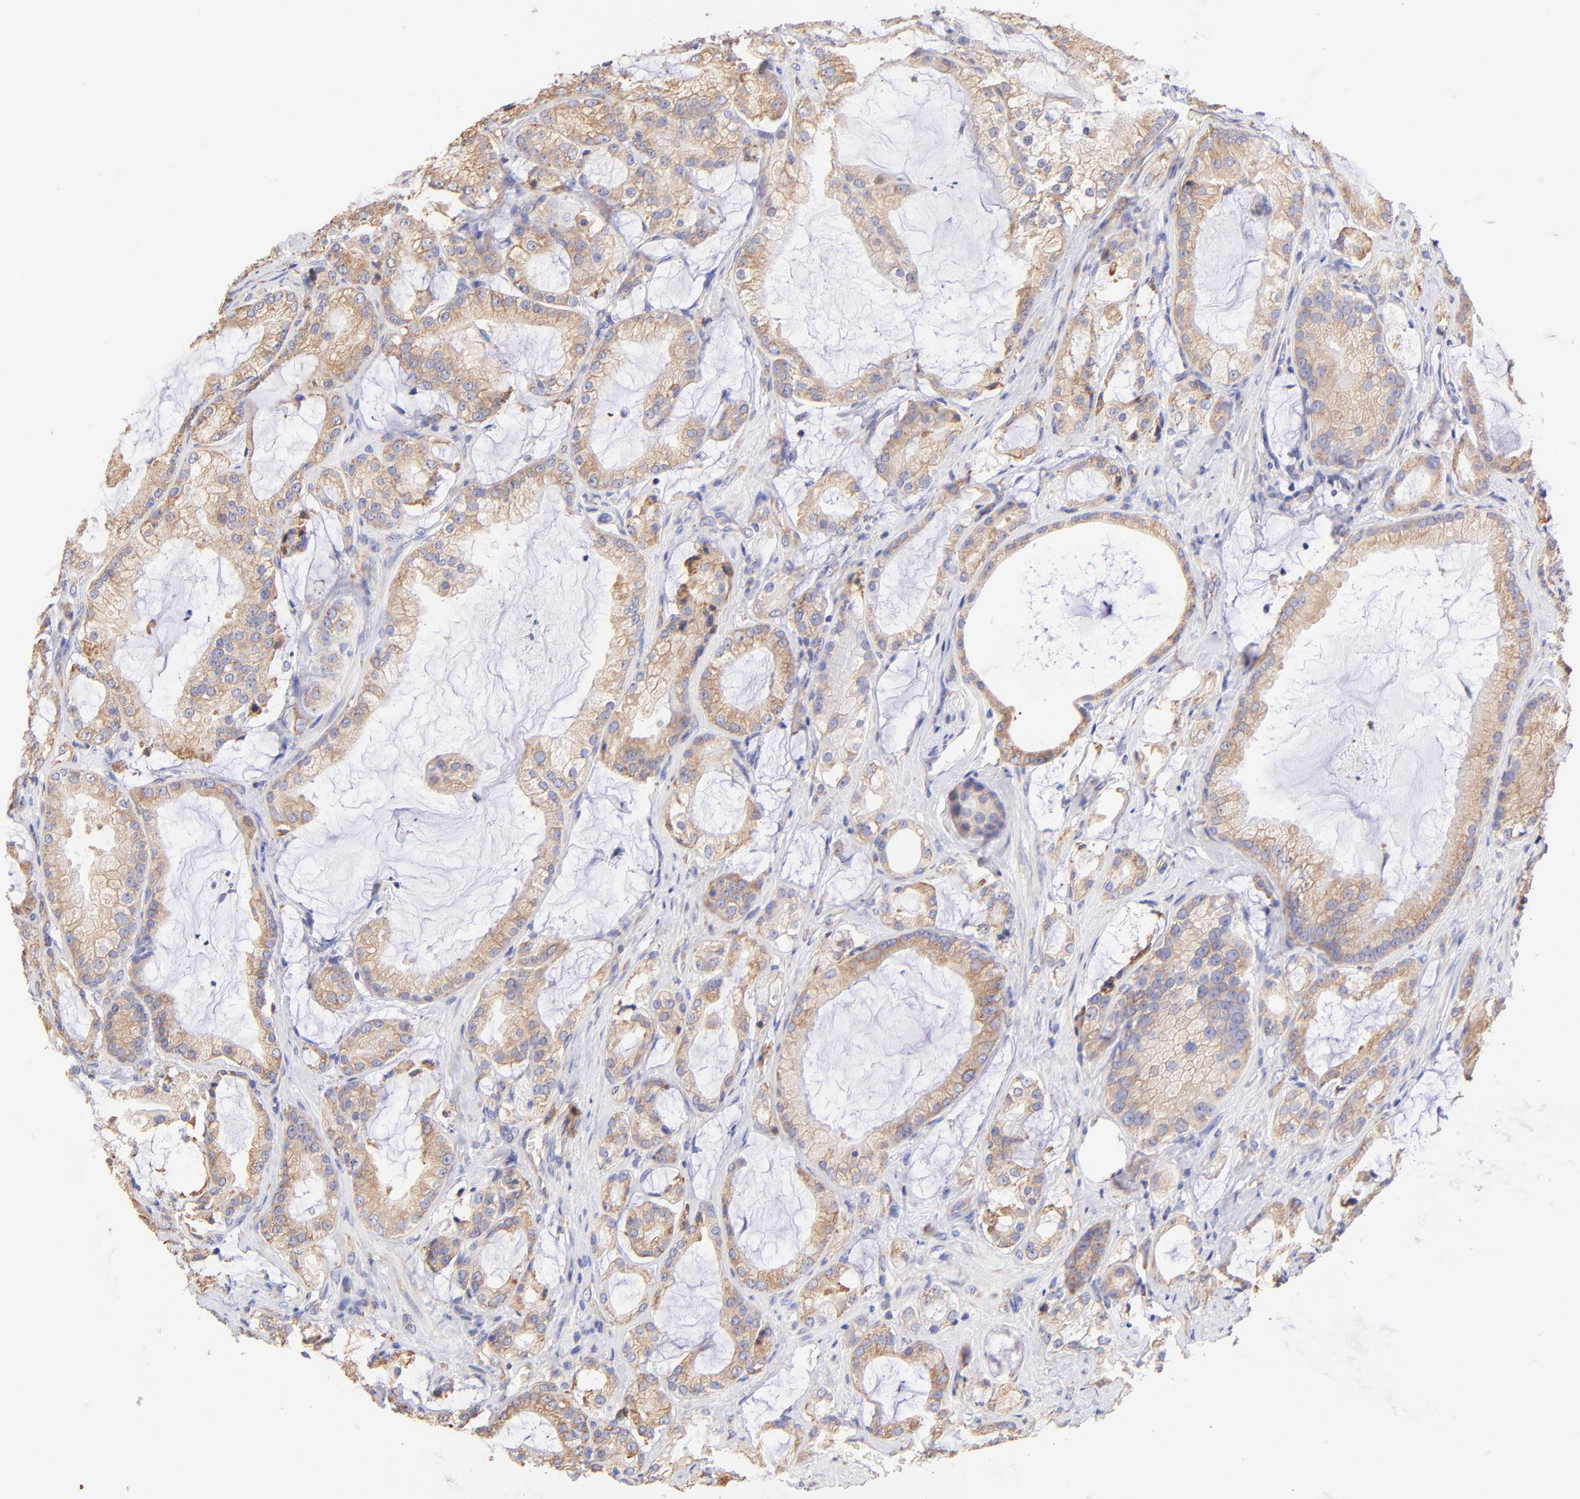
{"staining": {"intensity": "moderate", "quantity": ">75%", "location": "cytoplasmic/membranous"}, "tissue": "prostate cancer", "cell_type": "Tumor cells", "image_type": "cancer", "snomed": [{"axis": "morphology", "description": "Adenocarcinoma, Medium grade"}, {"axis": "topography", "description": "Prostate"}], "caption": "High-power microscopy captured an IHC image of prostate cancer (adenocarcinoma (medium-grade)), revealing moderate cytoplasmic/membranous staining in about >75% of tumor cells. Using DAB (3,3'-diaminobenzidine) (brown) and hematoxylin (blue) stains, captured at high magnification using brightfield microscopy.", "gene": "RPL30", "patient": {"sex": "male", "age": 70}}